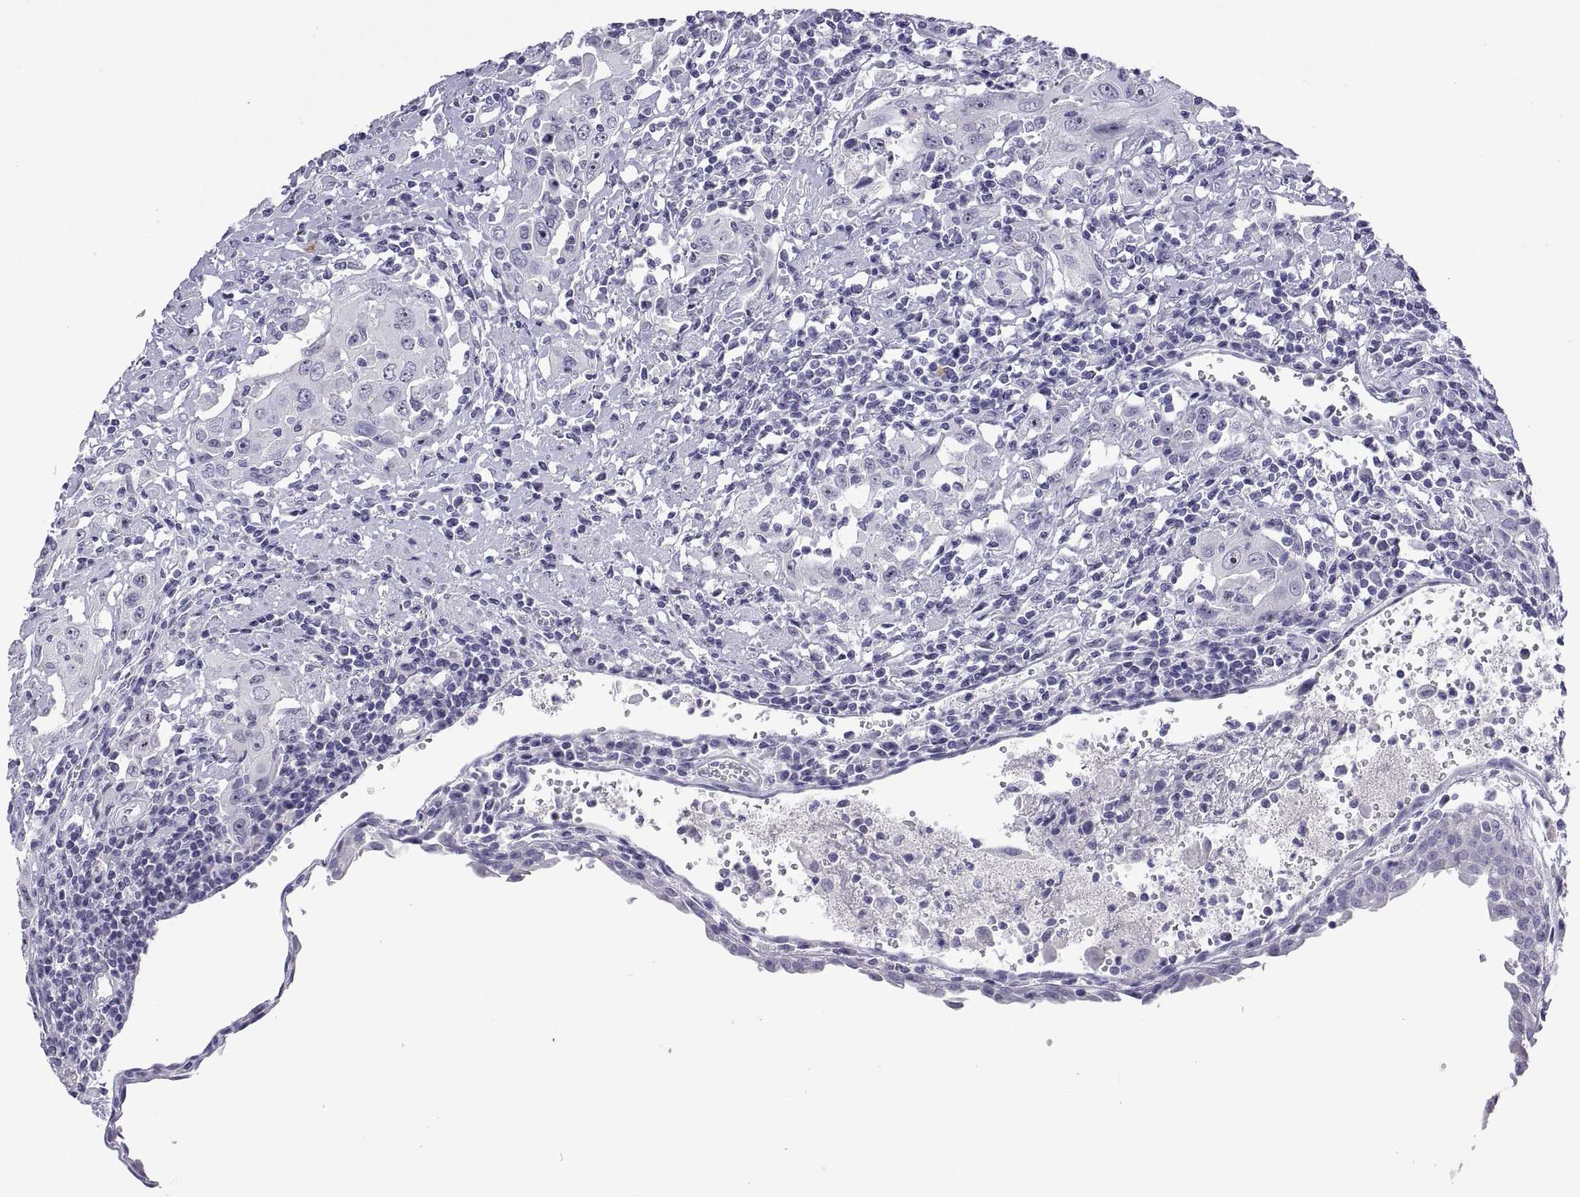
{"staining": {"intensity": "negative", "quantity": "none", "location": "none"}, "tissue": "urothelial cancer", "cell_type": "Tumor cells", "image_type": "cancer", "snomed": [{"axis": "morphology", "description": "Urothelial carcinoma, High grade"}, {"axis": "topography", "description": "Urinary bladder"}], "caption": "Image shows no significant protein staining in tumor cells of urothelial cancer.", "gene": "VSX2", "patient": {"sex": "female", "age": 85}}